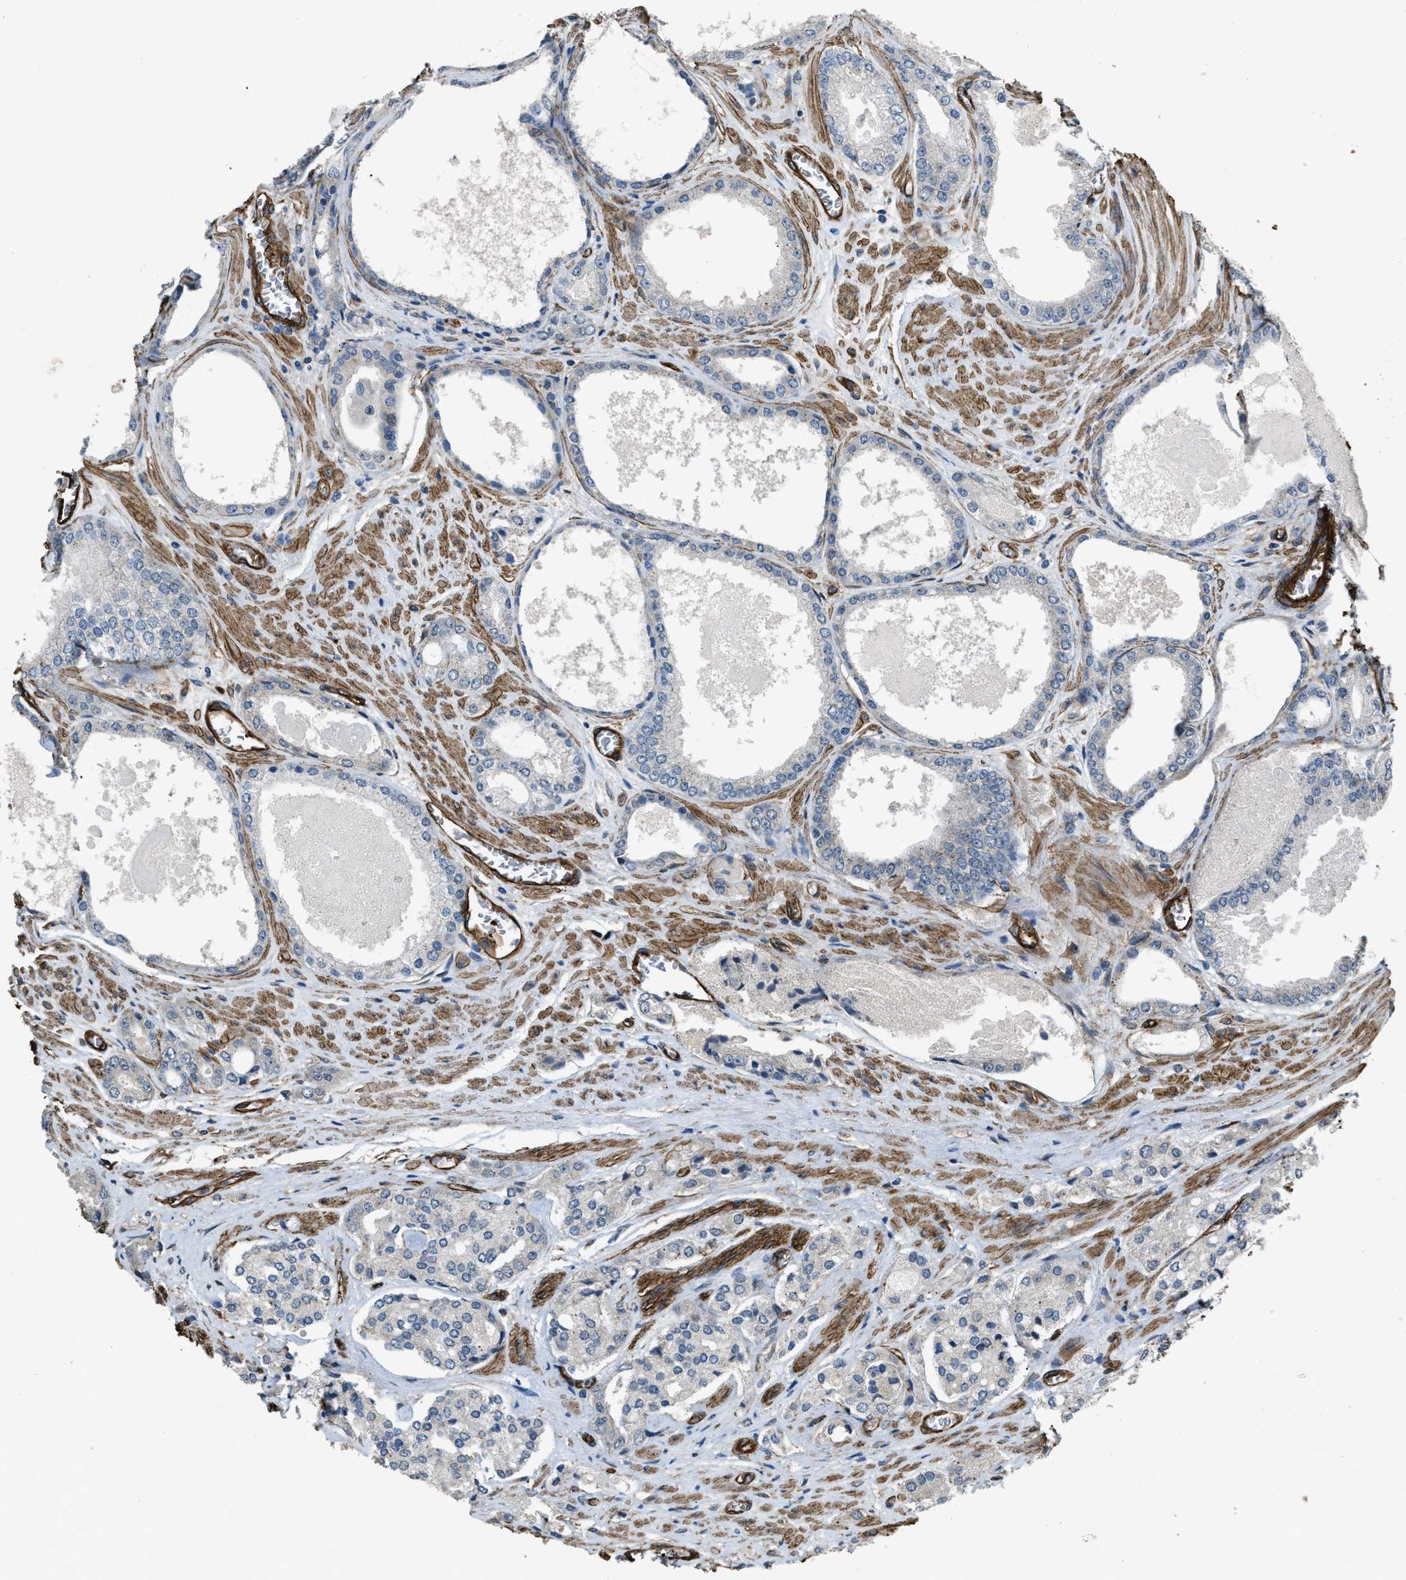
{"staining": {"intensity": "negative", "quantity": "none", "location": "none"}, "tissue": "prostate cancer", "cell_type": "Tumor cells", "image_type": "cancer", "snomed": [{"axis": "morphology", "description": "Adenocarcinoma, High grade"}, {"axis": "topography", "description": "Prostate"}], "caption": "Protein analysis of prostate cancer (adenocarcinoma (high-grade)) reveals no significant positivity in tumor cells. The staining is performed using DAB brown chromogen with nuclei counter-stained in using hematoxylin.", "gene": "NMB", "patient": {"sex": "male", "age": 65}}